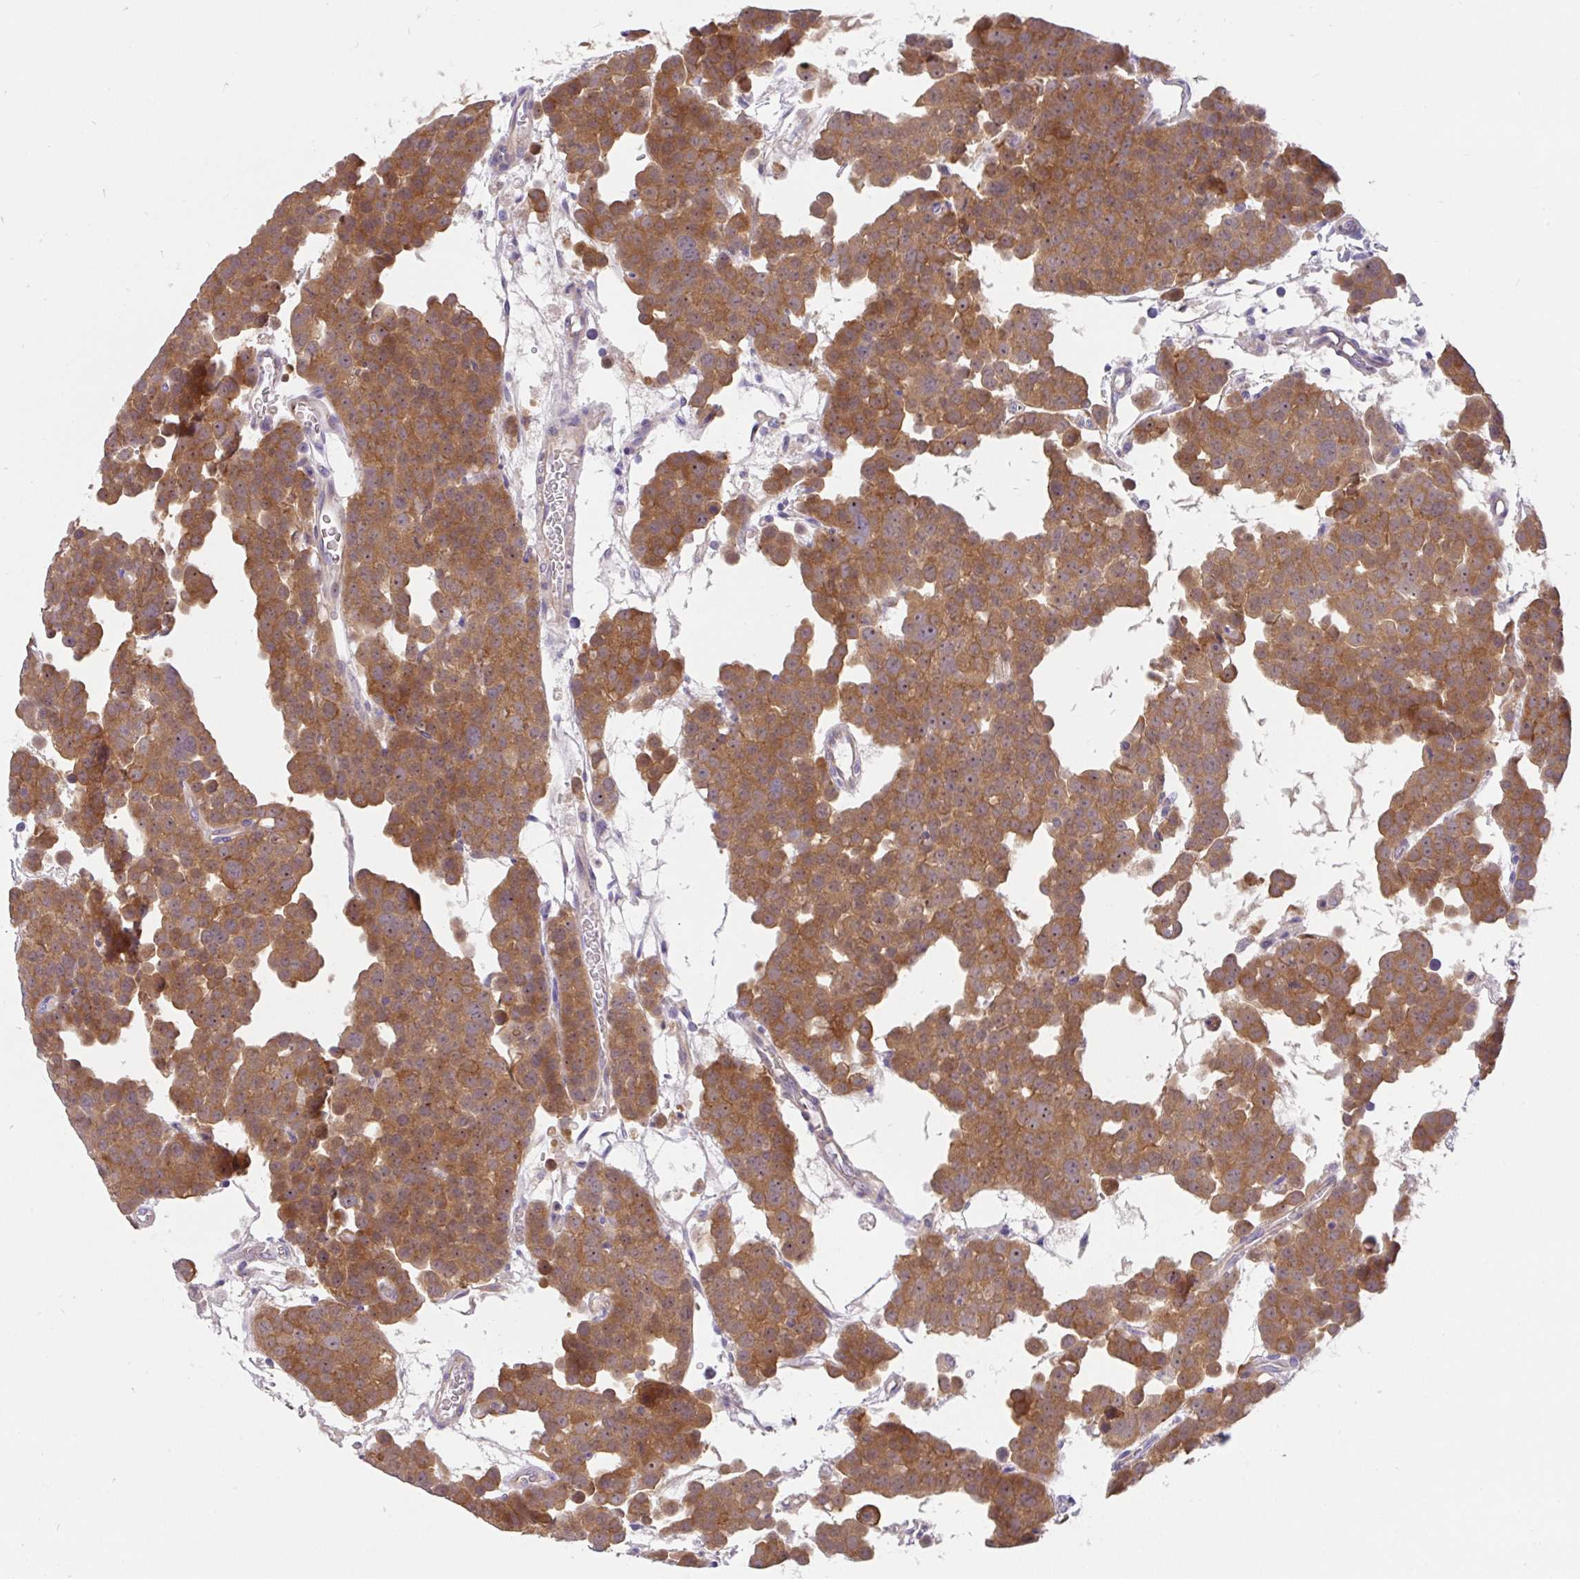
{"staining": {"intensity": "moderate", "quantity": ">75%", "location": "cytoplasmic/membranous"}, "tissue": "testis cancer", "cell_type": "Tumor cells", "image_type": "cancer", "snomed": [{"axis": "morphology", "description": "Seminoma, NOS"}, {"axis": "topography", "description": "Testis"}], "caption": "High-magnification brightfield microscopy of testis seminoma stained with DAB (brown) and counterstained with hematoxylin (blue). tumor cells exhibit moderate cytoplasmic/membranous expression is appreciated in about>75% of cells.", "gene": "LRRC26", "patient": {"sex": "male", "age": 71}}